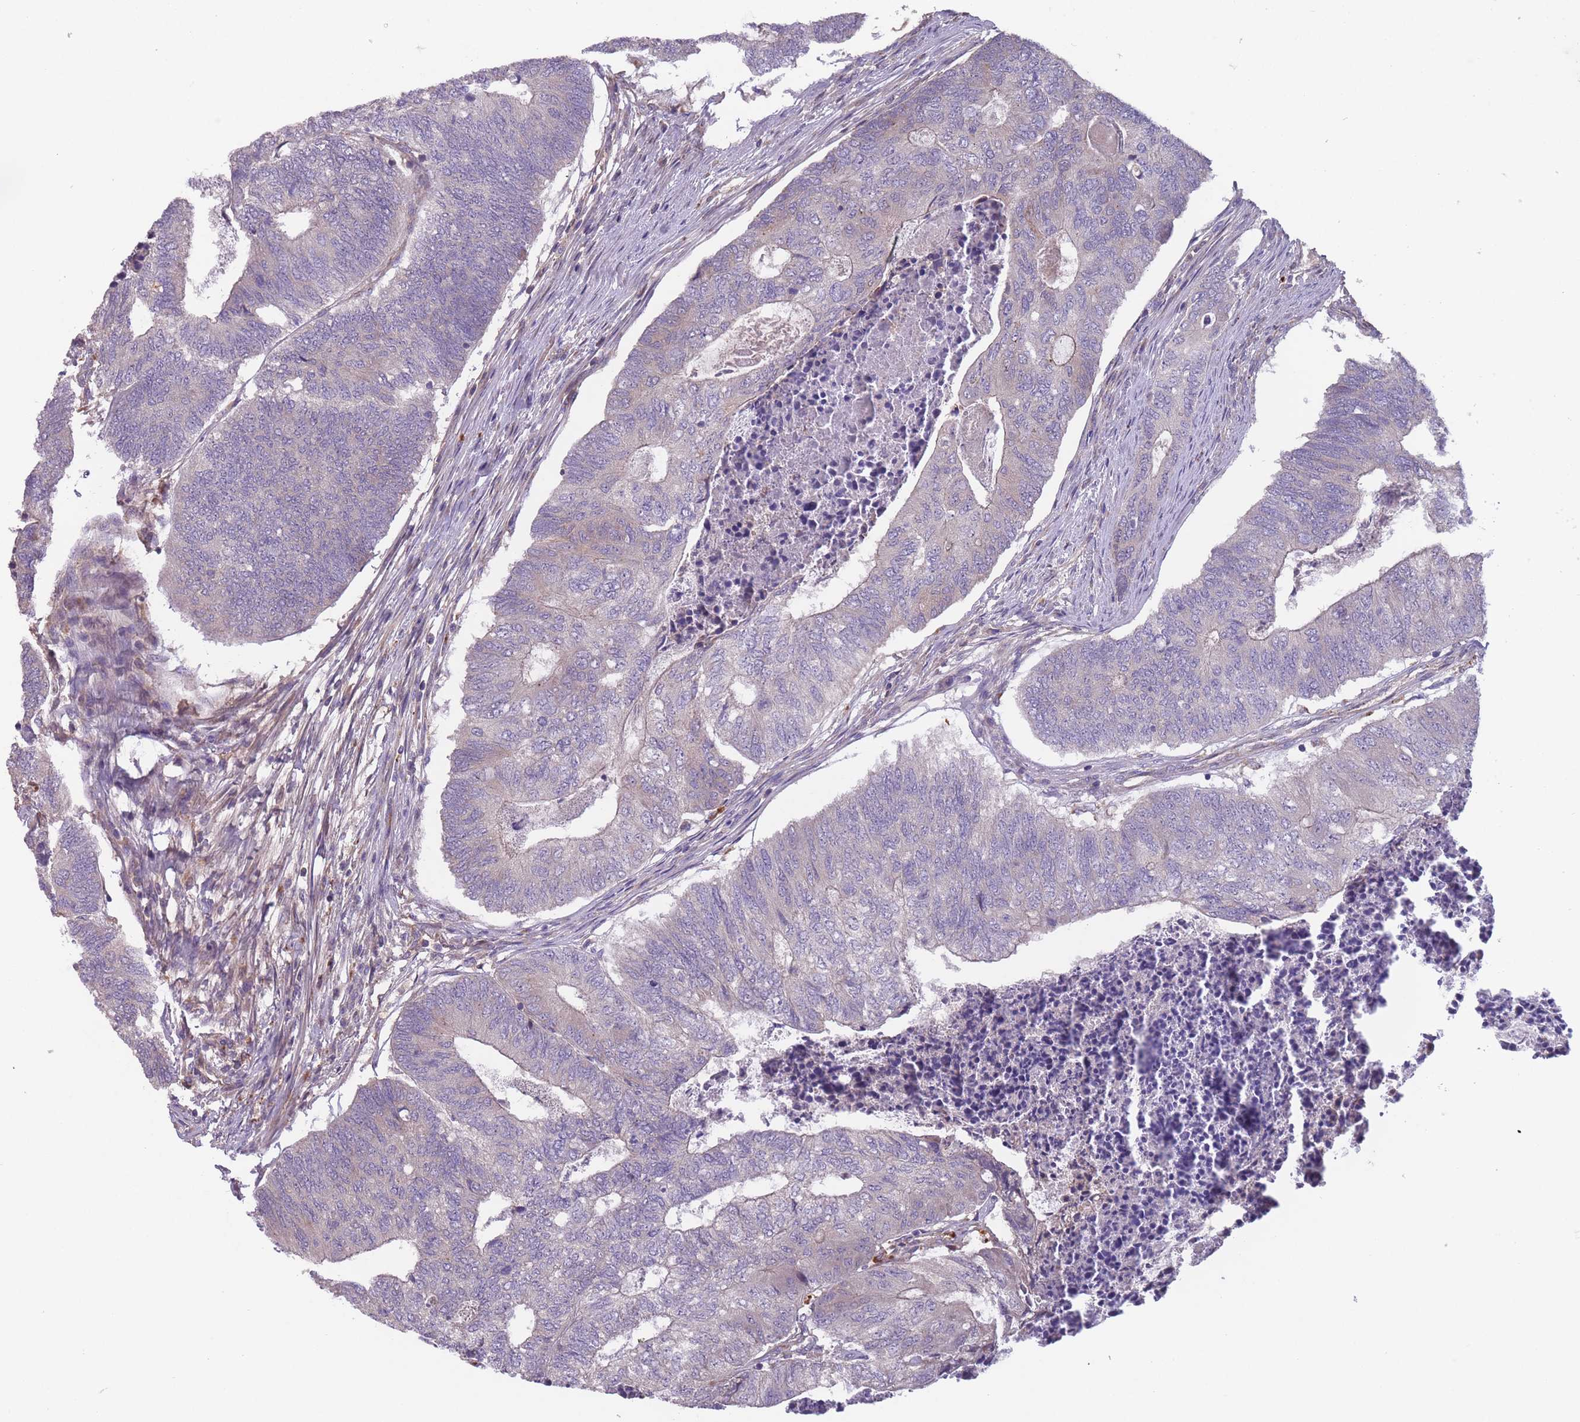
{"staining": {"intensity": "negative", "quantity": "none", "location": "none"}, "tissue": "colorectal cancer", "cell_type": "Tumor cells", "image_type": "cancer", "snomed": [{"axis": "morphology", "description": "Adenocarcinoma, NOS"}, {"axis": "topography", "description": "Colon"}], "caption": "High power microscopy photomicrograph of an immunohistochemistry (IHC) image of colorectal cancer (adenocarcinoma), revealing no significant expression in tumor cells. (Stains: DAB immunohistochemistry with hematoxylin counter stain, Microscopy: brightfield microscopy at high magnification).", "gene": "ITPKC", "patient": {"sex": "female", "age": 67}}